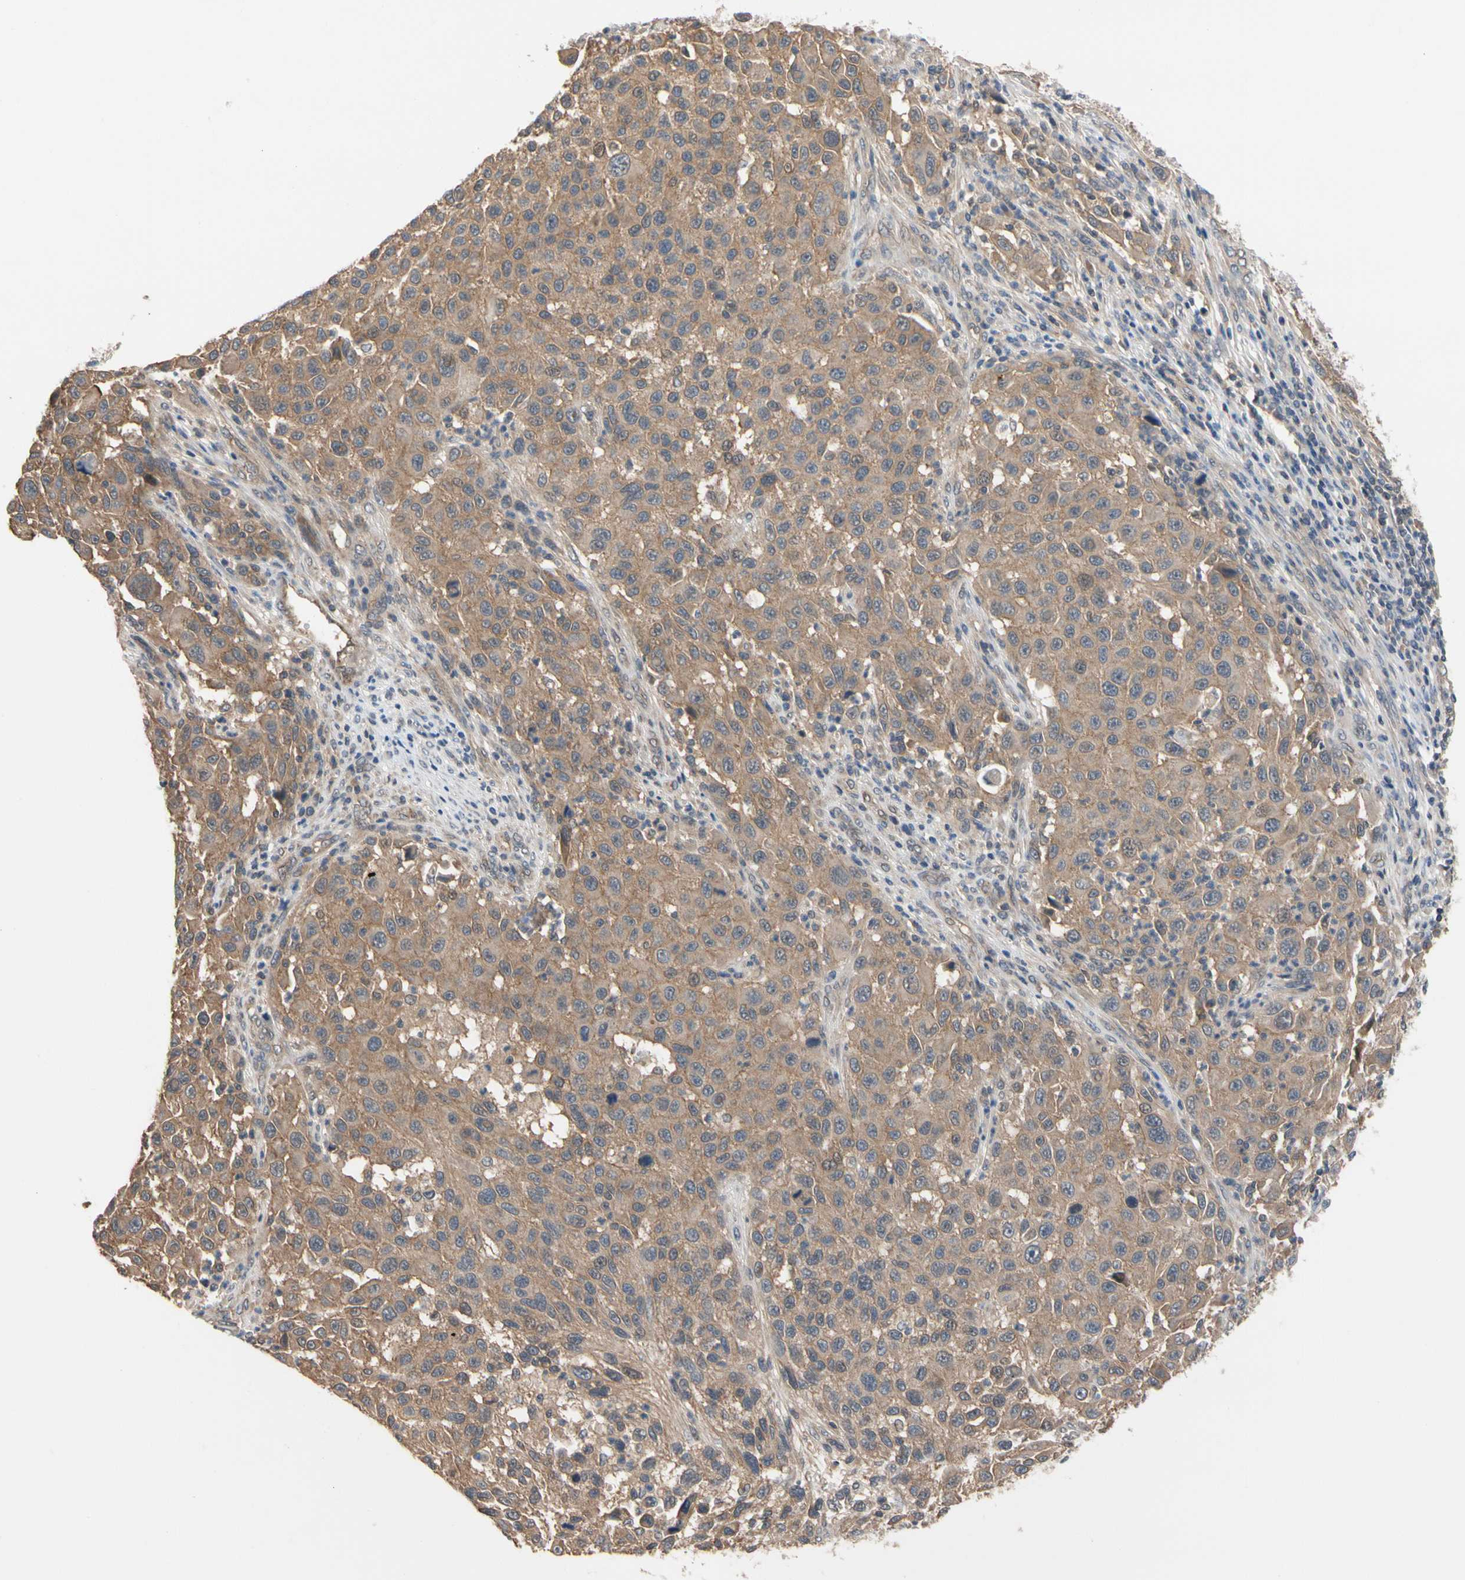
{"staining": {"intensity": "moderate", "quantity": ">75%", "location": "cytoplasmic/membranous"}, "tissue": "melanoma", "cell_type": "Tumor cells", "image_type": "cancer", "snomed": [{"axis": "morphology", "description": "Malignant melanoma, Metastatic site"}, {"axis": "topography", "description": "Lymph node"}], "caption": "Melanoma stained with a protein marker exhibits moderate staining in tumor cells.", "gene": "DPP8", "patient": {"sex": "male", "age": 61}}